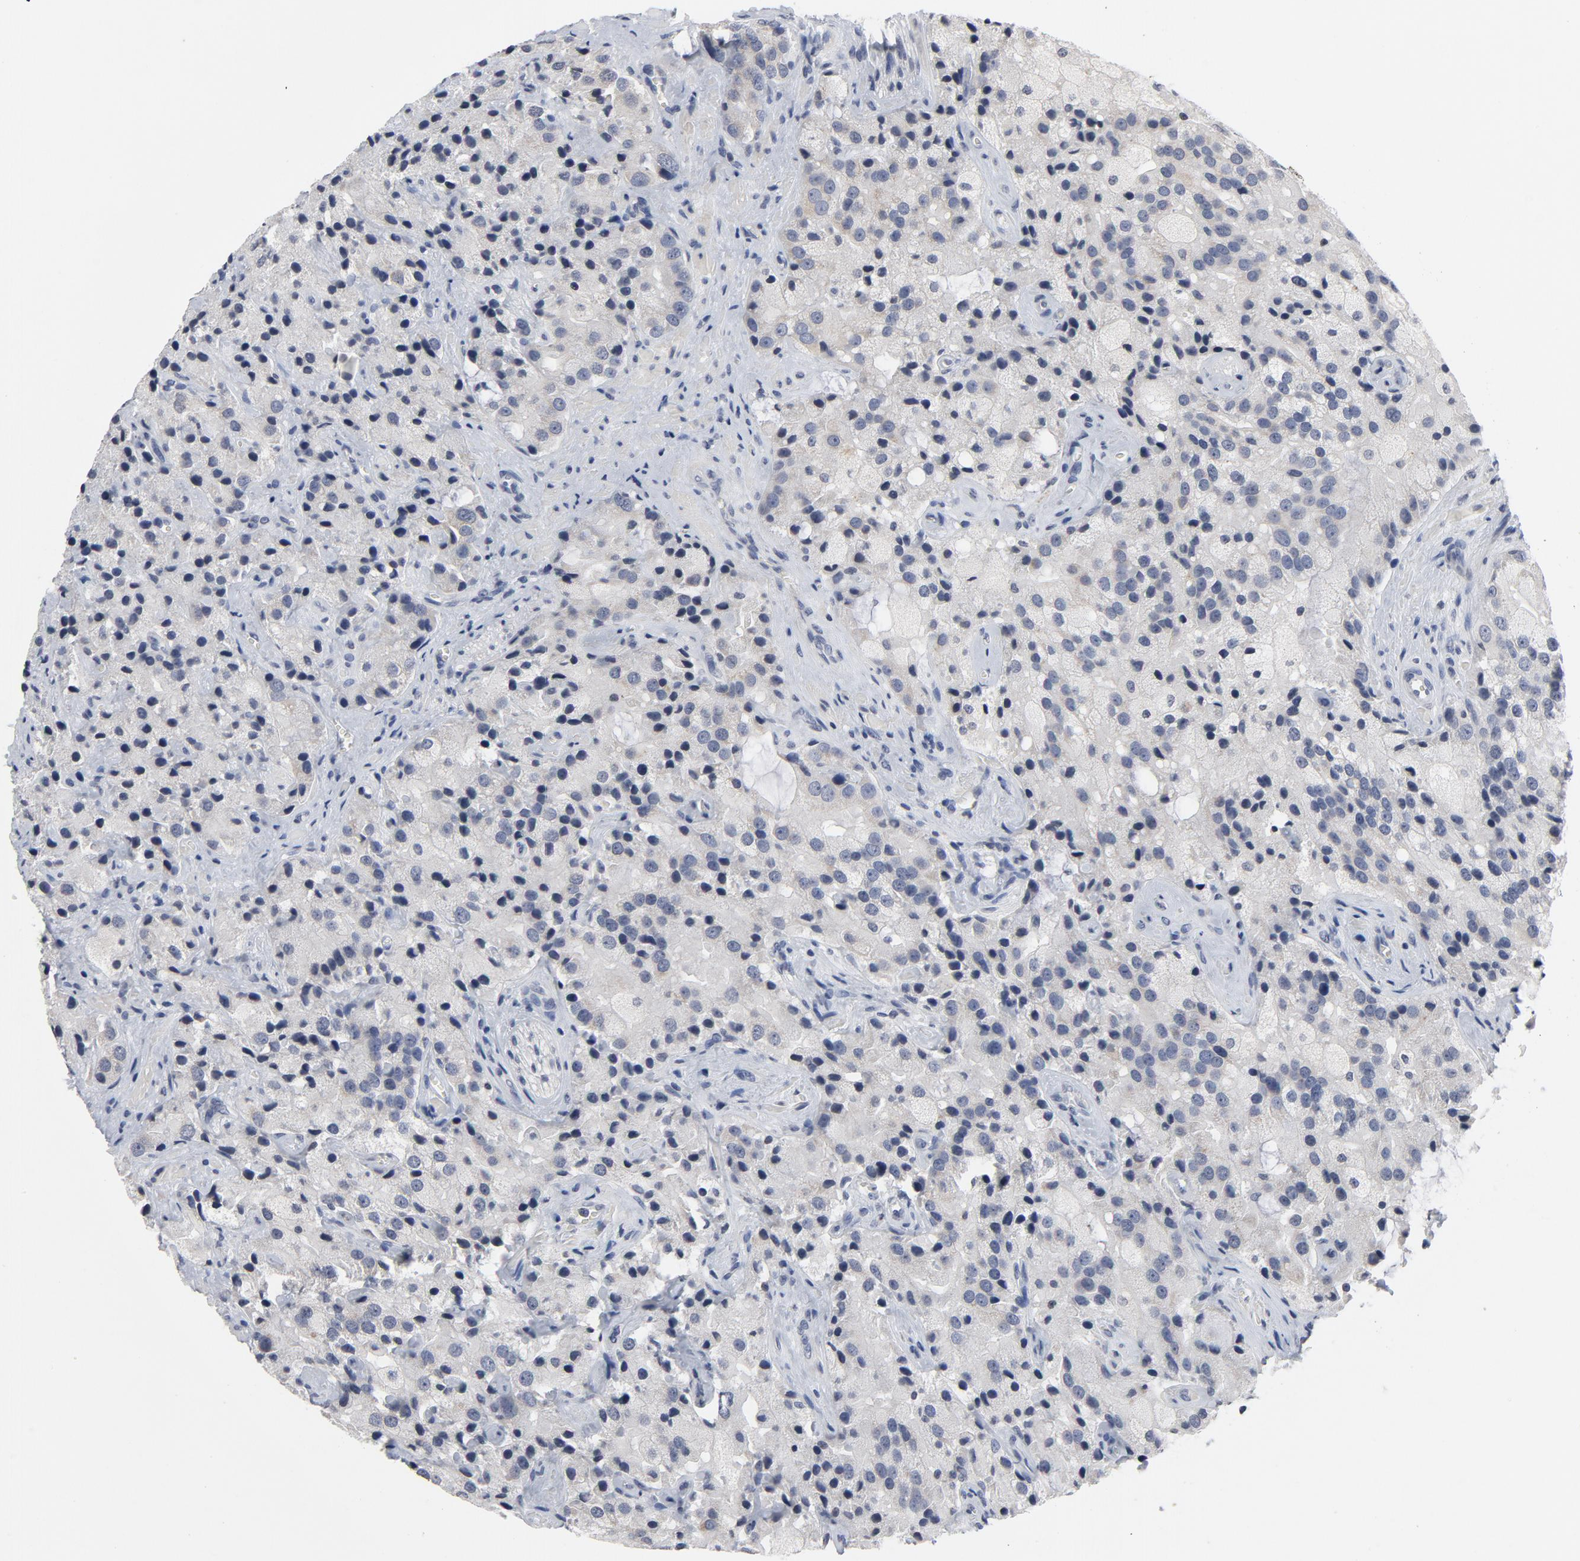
{"staining": {"intensity": "negative", "quantity": "none", "location": "none"}, "tissue": "prostate cancer", "cell_type": "Tumor cells", "image_type": "cancer", "snomed": [{"axis": "morphology", "description": "Adenocarcinoma, High grade"}, {"axis": "topography", "description": "Prostate"}], "caption": "Micrograph shows no significant protein staining in tumor cells of prostate cancer.", "gene": "TCL1A", "patient": {"sex": "male", "age": 70}}